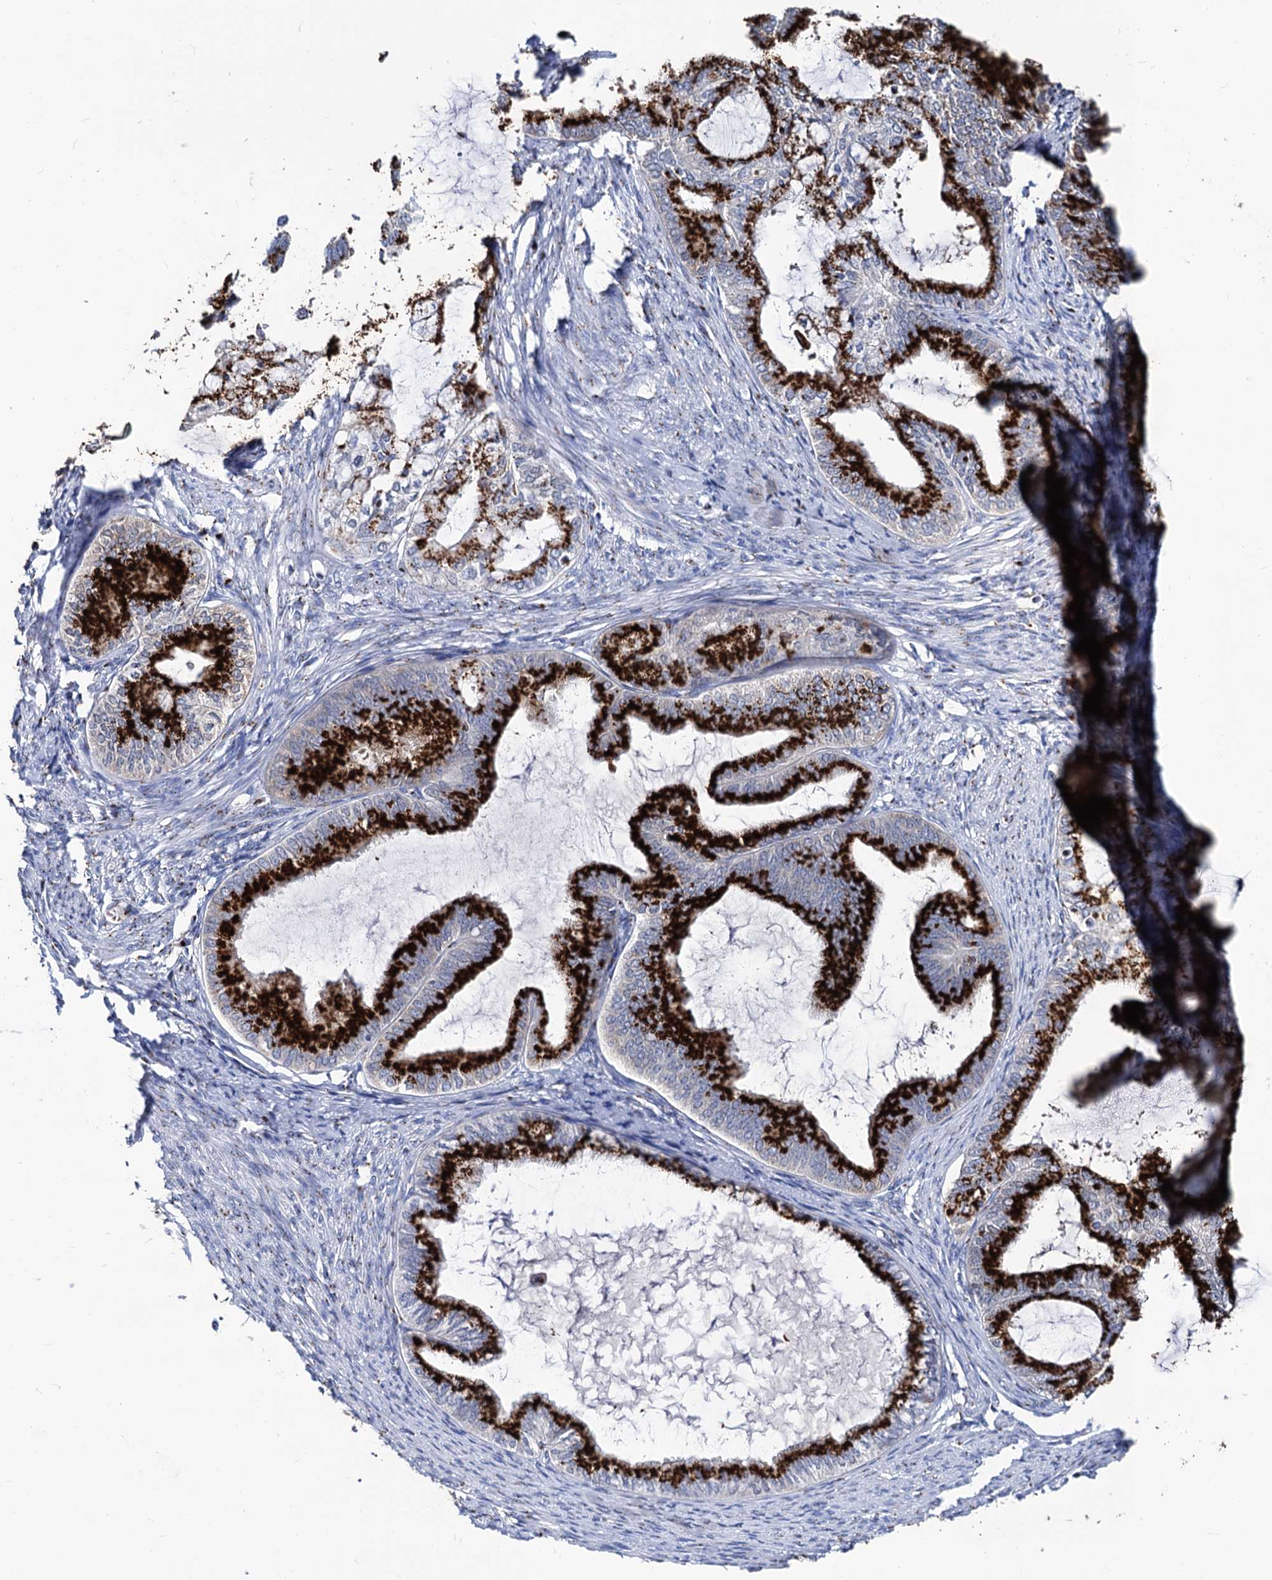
{"staining": {"intensity": "strong", "quantity": ">75%", "location": "cytoplasmic/membranous"}, "tissue": "endometrial cancer", "cell_type": "Tumor cells", "image_type": "cancer", "snomed": [{"axis": "morphology", "description": "Adenocarcinoma, NOS"}, {"axis": "topography", "description": "Endometrium"}], "caption": "Endometrial adenocarcinoma tissue reveals strong cytoplasmic/membranous expression in approximately >75% of tumor cells, visualized by immunohistochemistry. (DAB (3,3'-diaminobenzidine) = brown stain, brightfield microscopy at high magnification).", "gene": "TM9SF3", "patient": {"sex": "female", "age": 86}}